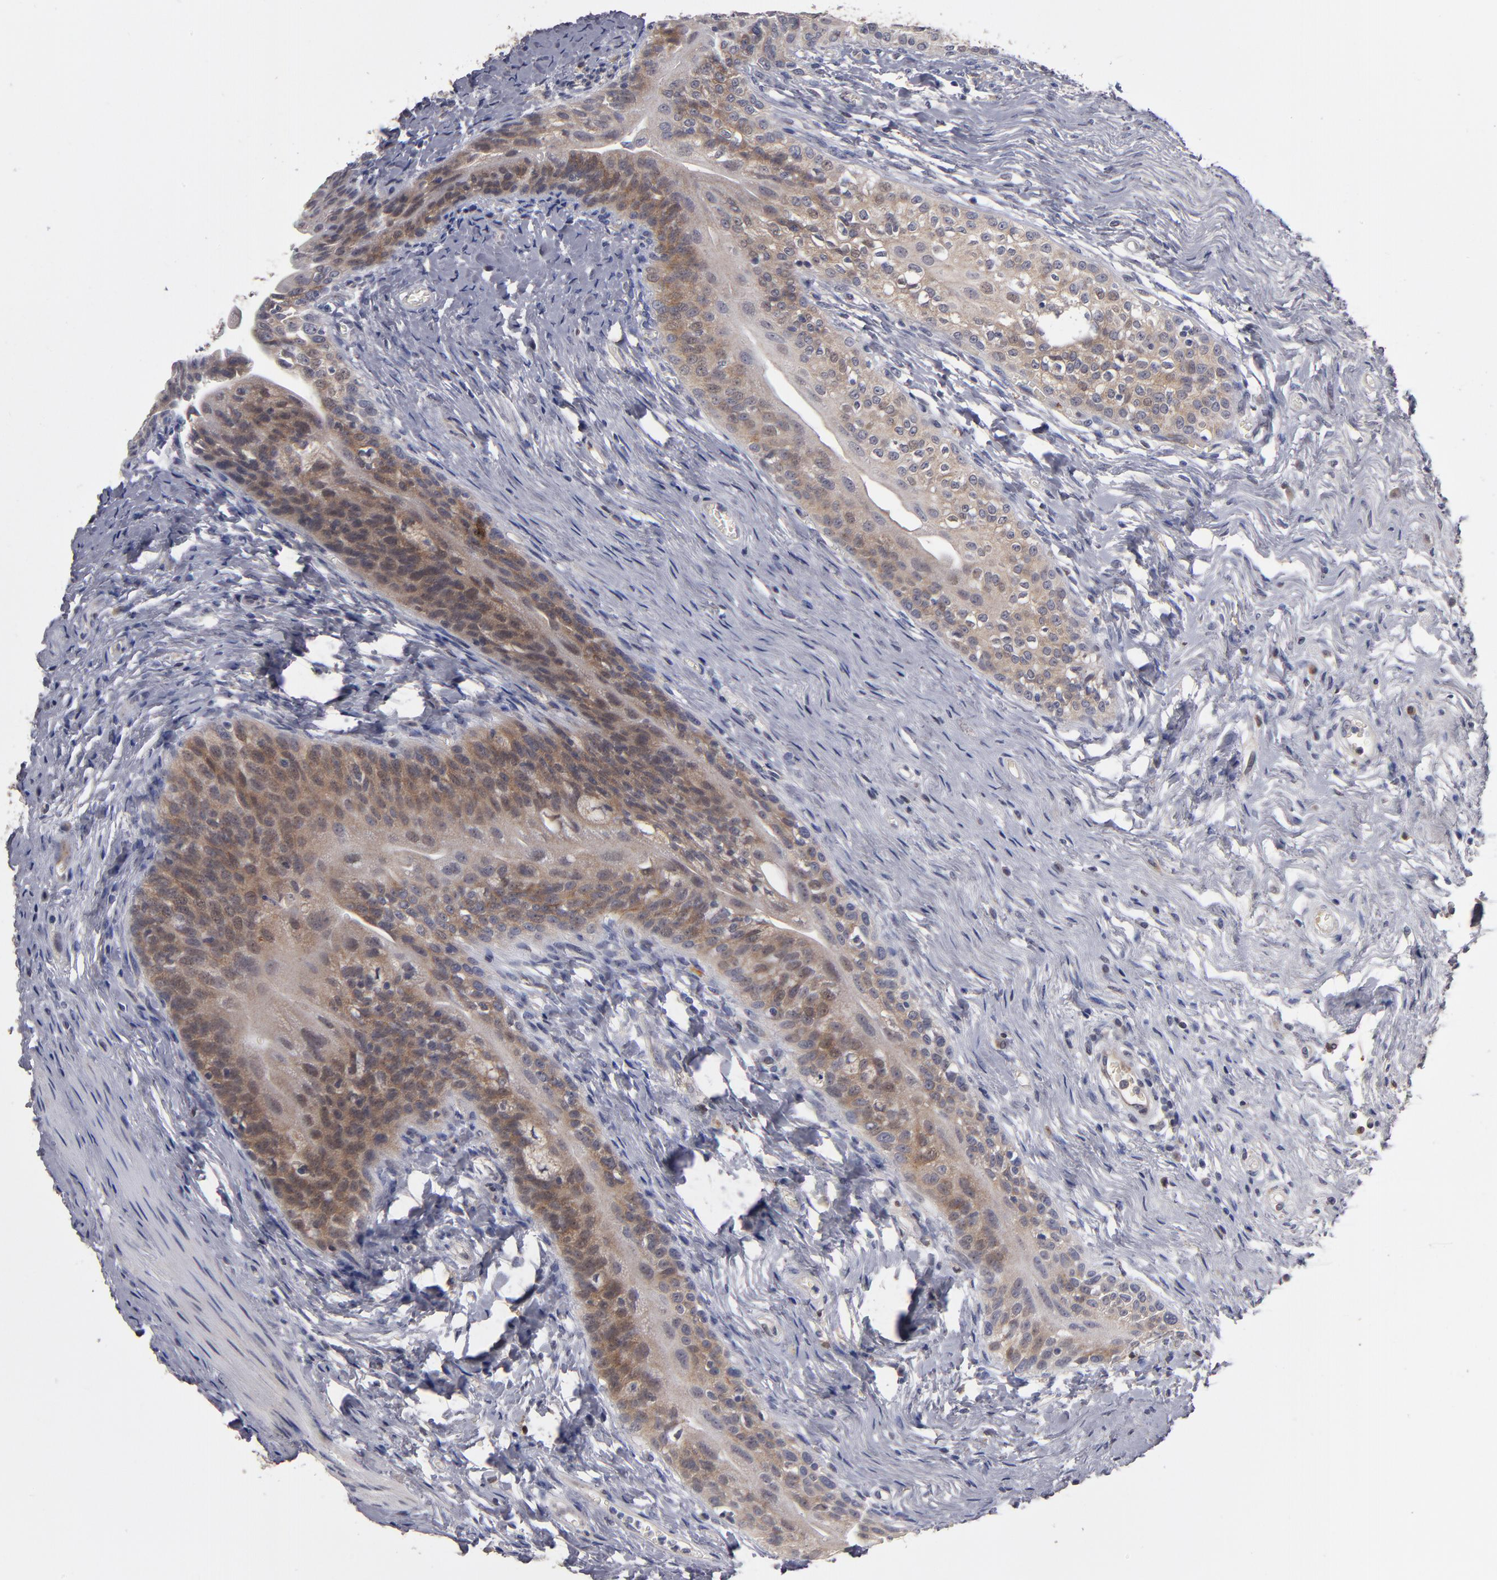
{"staining": {"intensity": "moderate", "quantity": ">75%", "location": "cytoplasmic/membranous"}, "tissue": "urinary bladder", "cell_type": "Urothelial cells", "image_type": "normal", "snomed": [{"axis": "morphology", "description": "Normal tissue, NOS"}, {"axis": "topography", "description": "Urinary bladder"}], "caption": "An immunohistochemistry micrograph of normal tissue is shown. Protein staining in brown highlights moderate cytoplasmic/membranous positivity in urinary bladder within urothelial cells. (DAB (3,3'-diaminobenzidine) IHC with brightfield microscopy, high magnification).", "gene": "EXD2", "patient": {"sex": "female", "age": 55}}